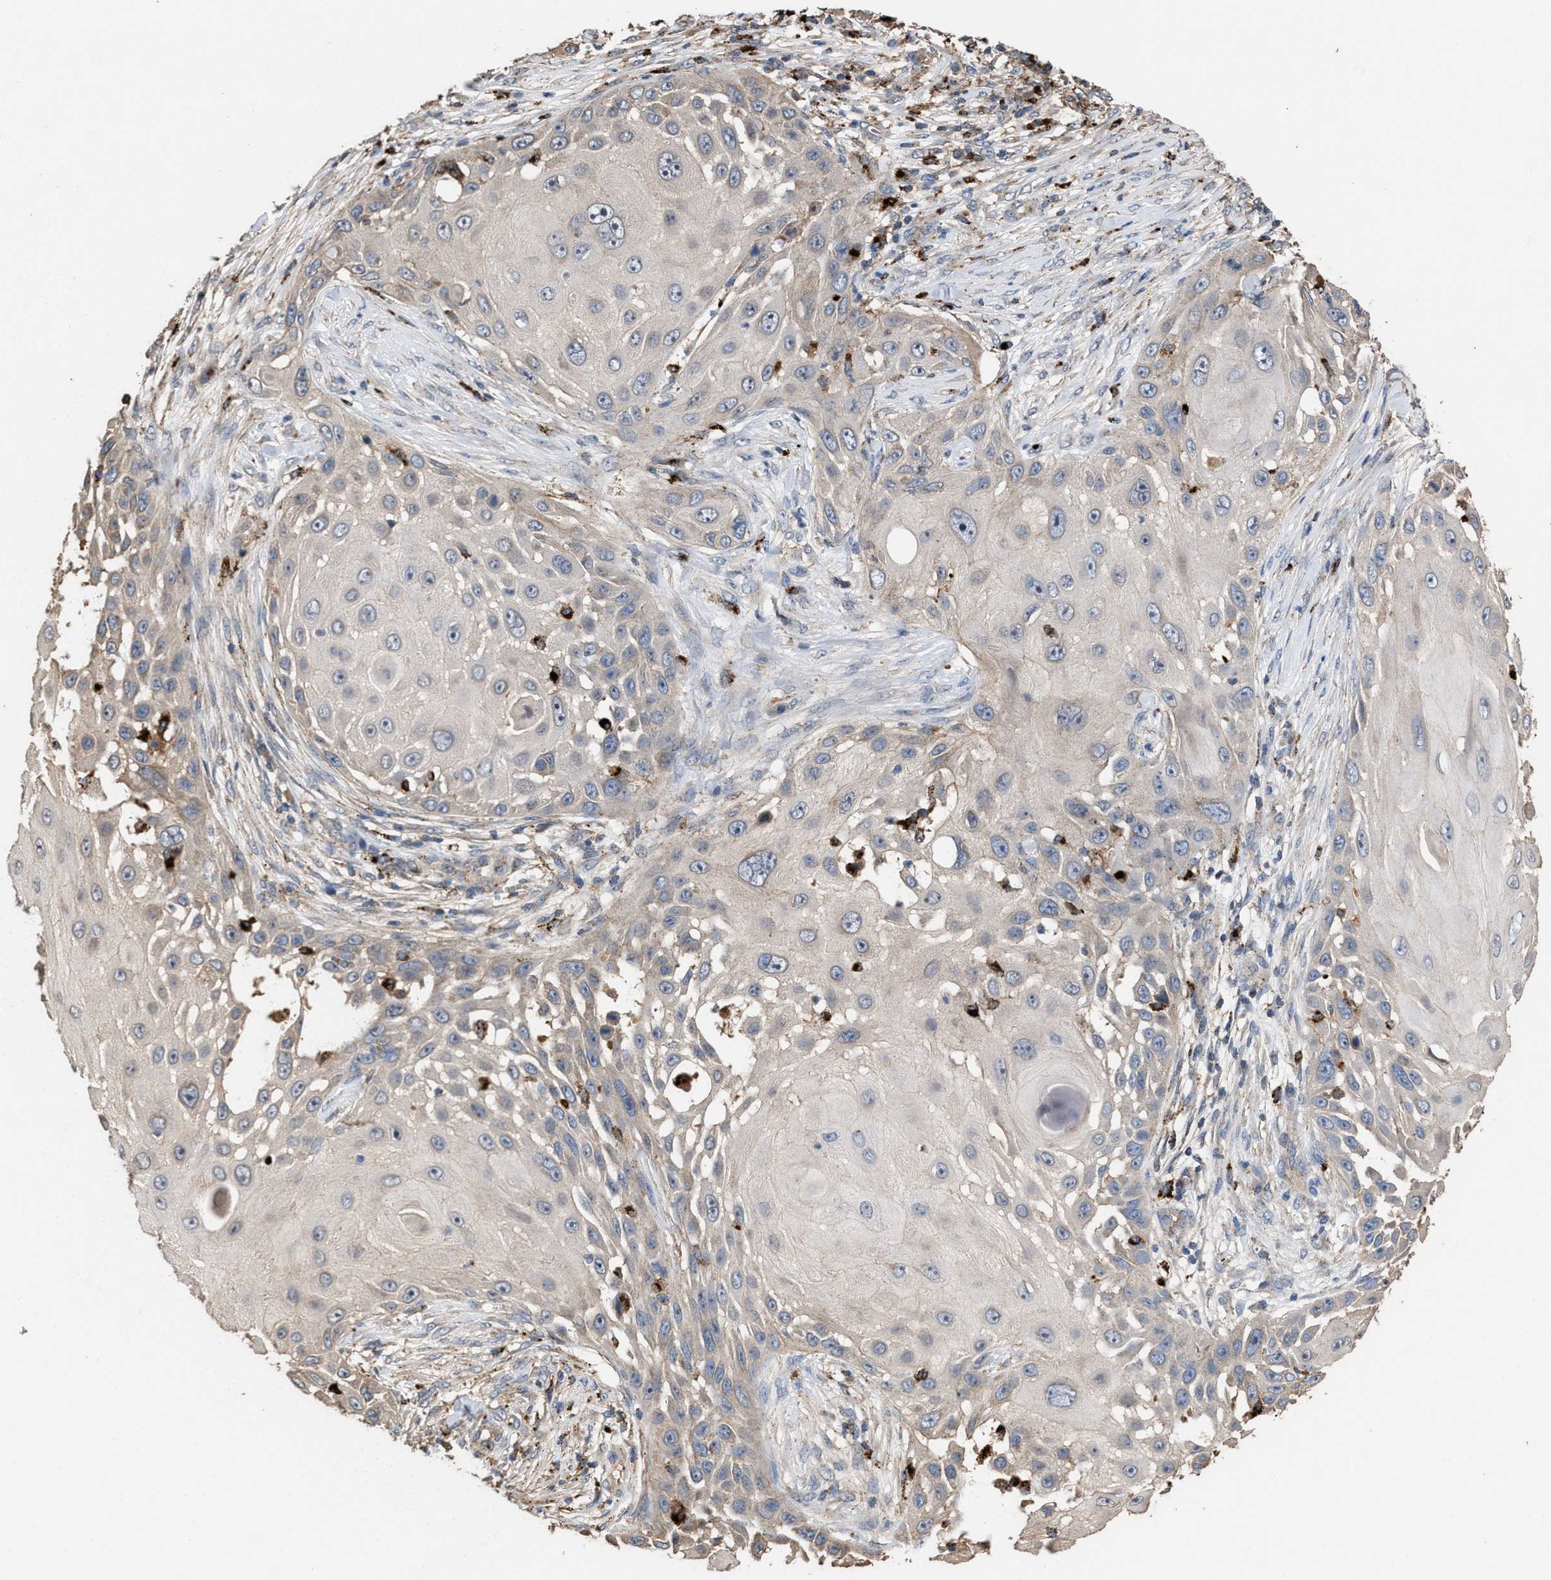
{"staining": {"intensity": "negative", "quantity": "none", "location": "none"}, "tissue": "skin cancer", "cell_type": "Tumor cells", "image_type": "cancer", "snomed": [{"axis": "morphology", "description": "Squamous cell carcinoma, NOS"}, {"axis": "topography", "description": "Skin"}], "caption": "IHC micrograph of neoplastic tissue: human skin cancer stained with DAB demonstrates no significant protein staining in tumor cells.", "gene": "ELMO3", "patient": {"sex": "female", "age": 44}}